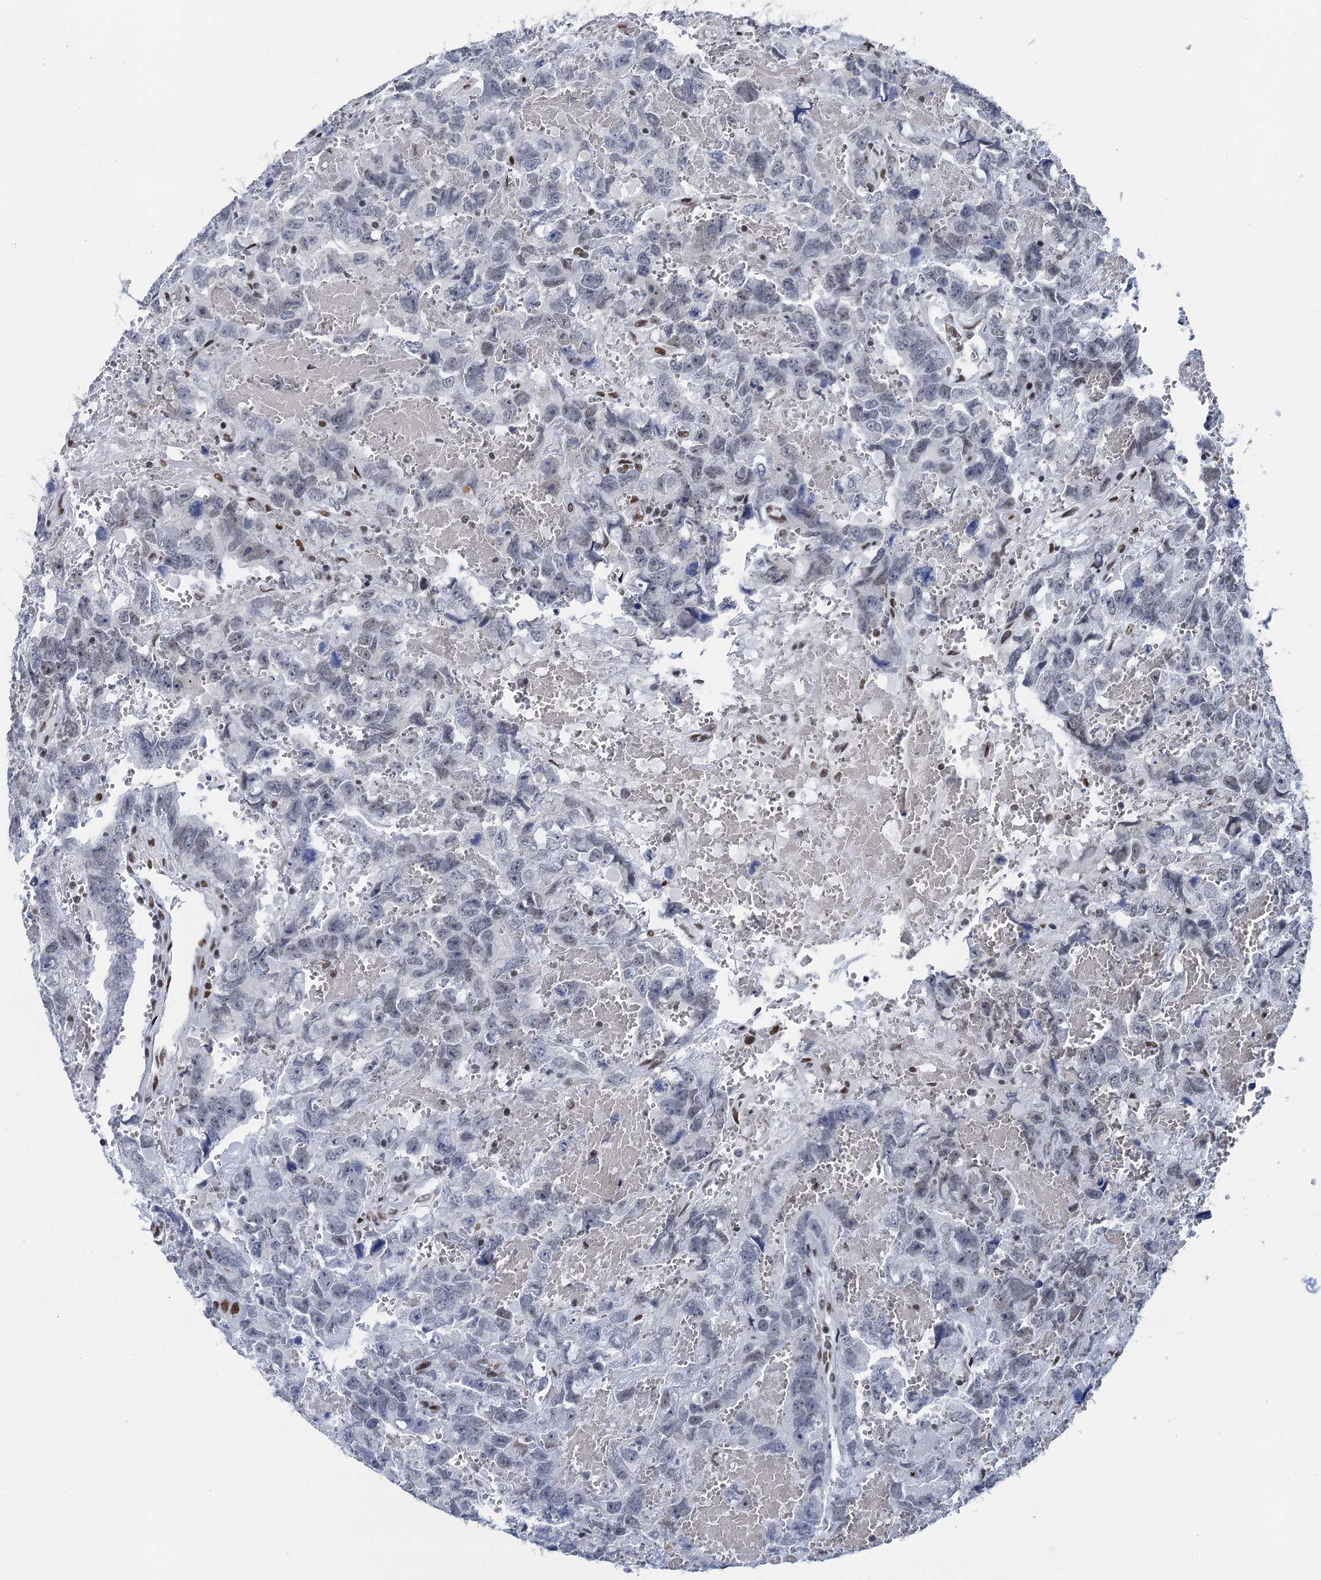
{"staining": {"intensity": "negative", "quantity": "none", "location": "none"}, "tissue": "testis cancer", "cell_type": "Tumor cells", "image_type": "cancer", "snomed": [{"axis": "morphology", "description": "Carcinoma, Embryonal, NOS"}, {"axis": "topography", "description": "Testis"}], "caption": "IHC of embryonal carcinoma (testis) demonstrates no expression in tumor cells.", "gene": "HNRNPUL2", "patient": {"sex": "male", "age": 45}}